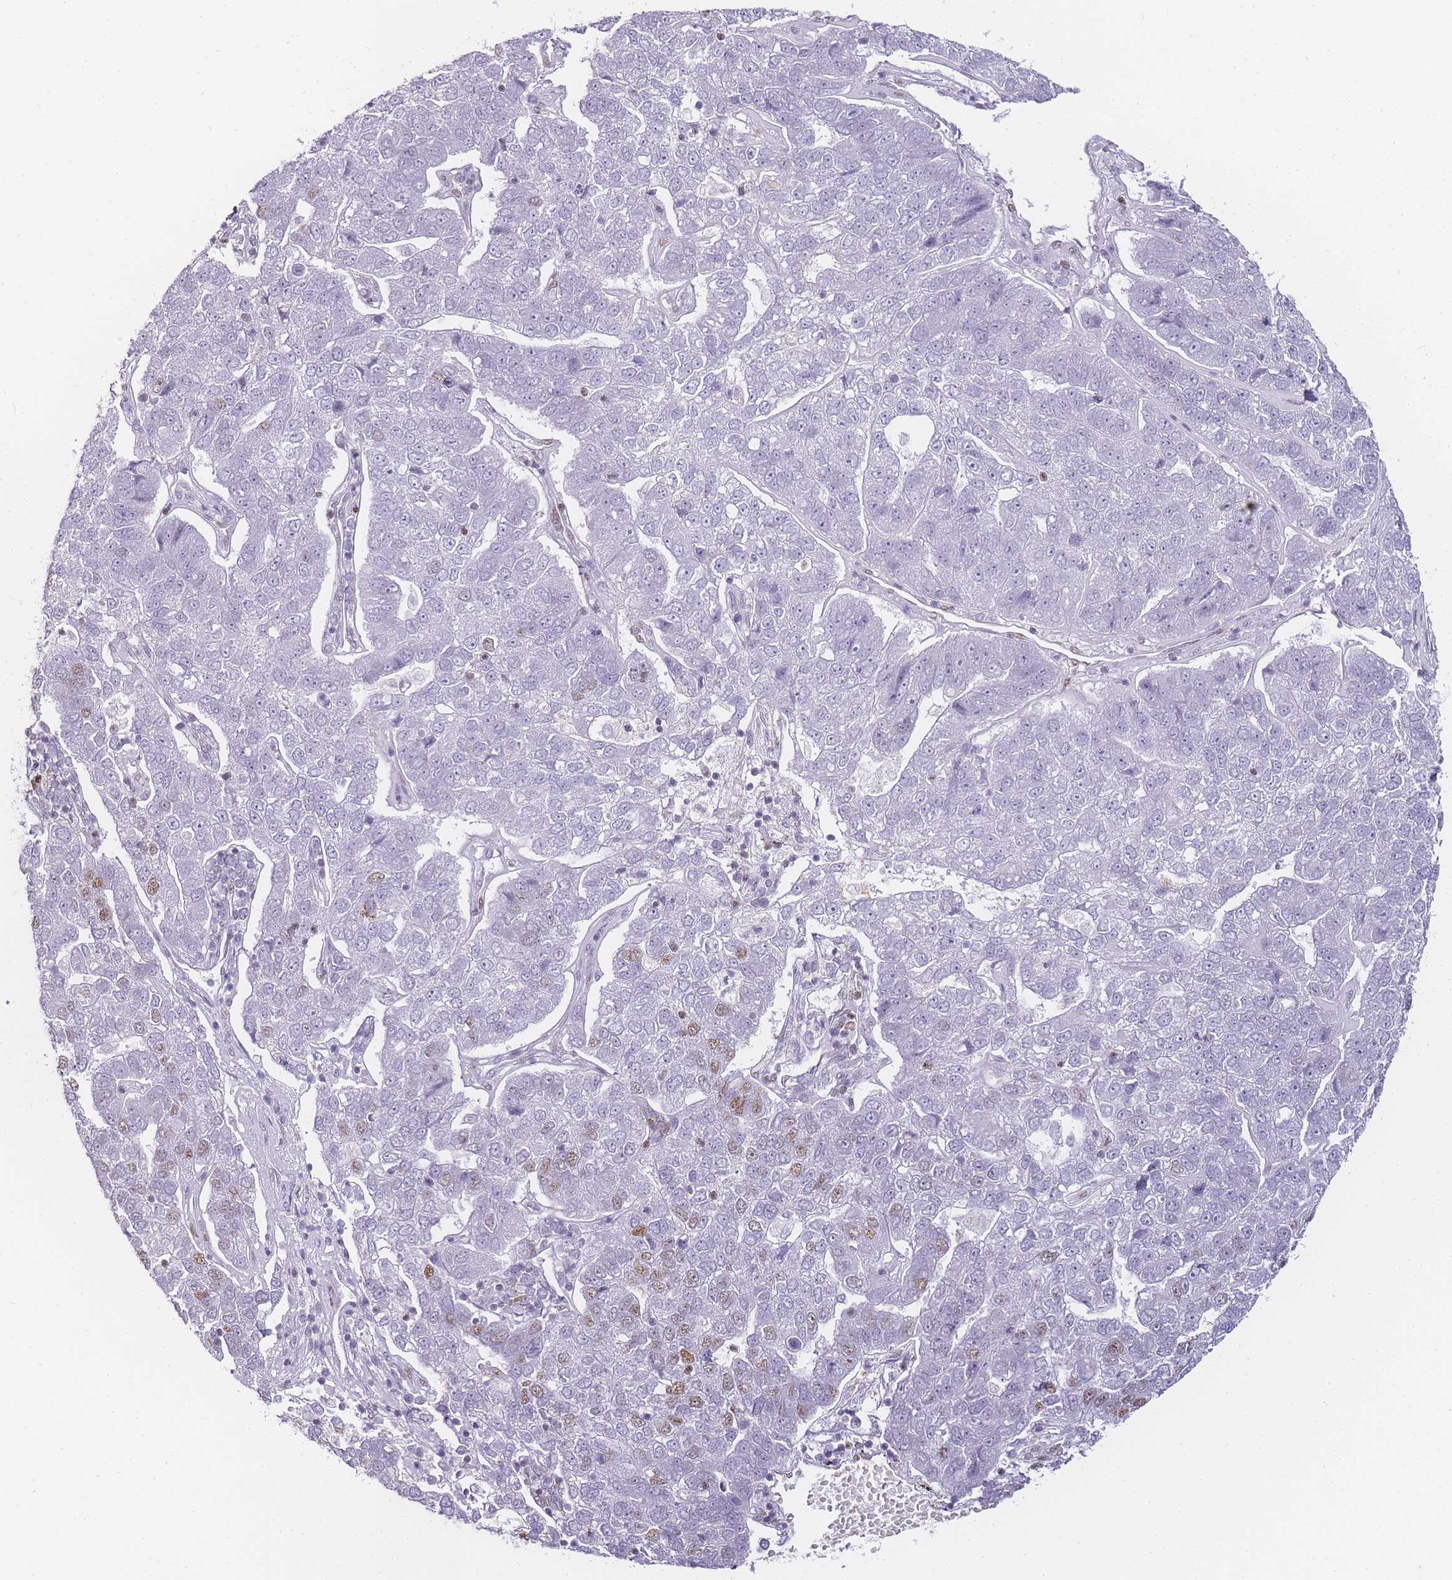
{"staining": {"intensity": "negative", "quantity": "none", "location": "none"}, "tissue": "pancreatic cancer", "cell_type": "Tumor cells", "image_type": "cancer", "snomed": [{"axis": "morphology", "description": "Adenocarcinoma, NOS"}, {"axis": "topography", "description": "Pancreas"}], "caption": "Immunohistochemistry (IHC) of pancreatic cancer reveals no expression in tumor cells.", "gene": "JAKMIP1", "patient": {"sex": "female", "age": 61}}